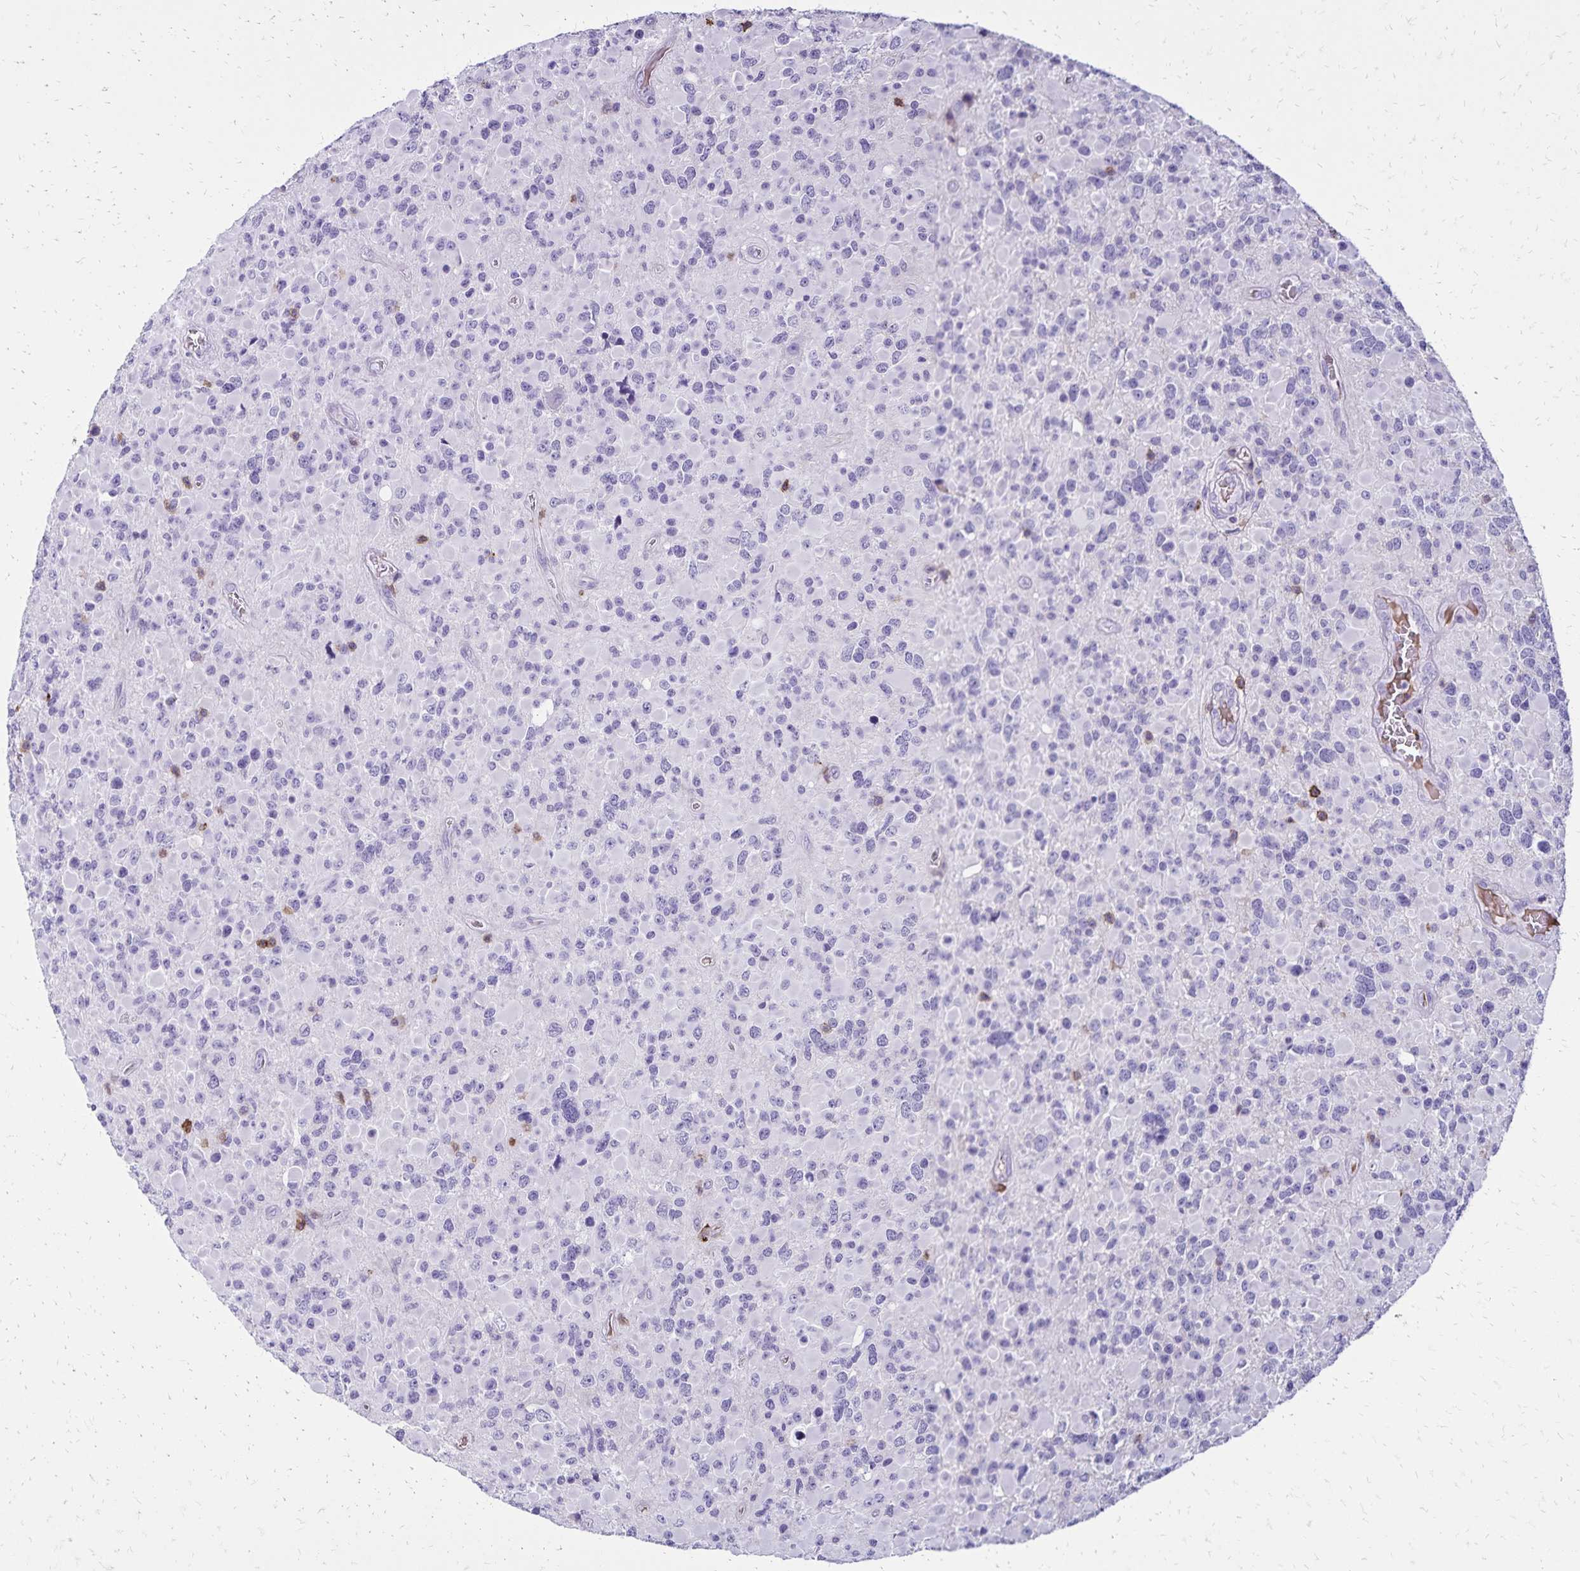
{"staining": {"intensity": "negative", "quantity": "none", "location": "none"}, "tissue": "glioma", "cell_type": "Tumor cells", "image_type": "cancer", "snomed": [{"axis": "morphology", "description": "Glioma, malignant, High grade"}, {"axis": "topography", "description": "Brain"}], "caption": "An IHC image of high-grade glioma (malignant) is shown. There is no staining in tumor cells of high-grade glioma (malignant).", "gene": "CD27", "patient": {"sex": "female", "age": 40}}